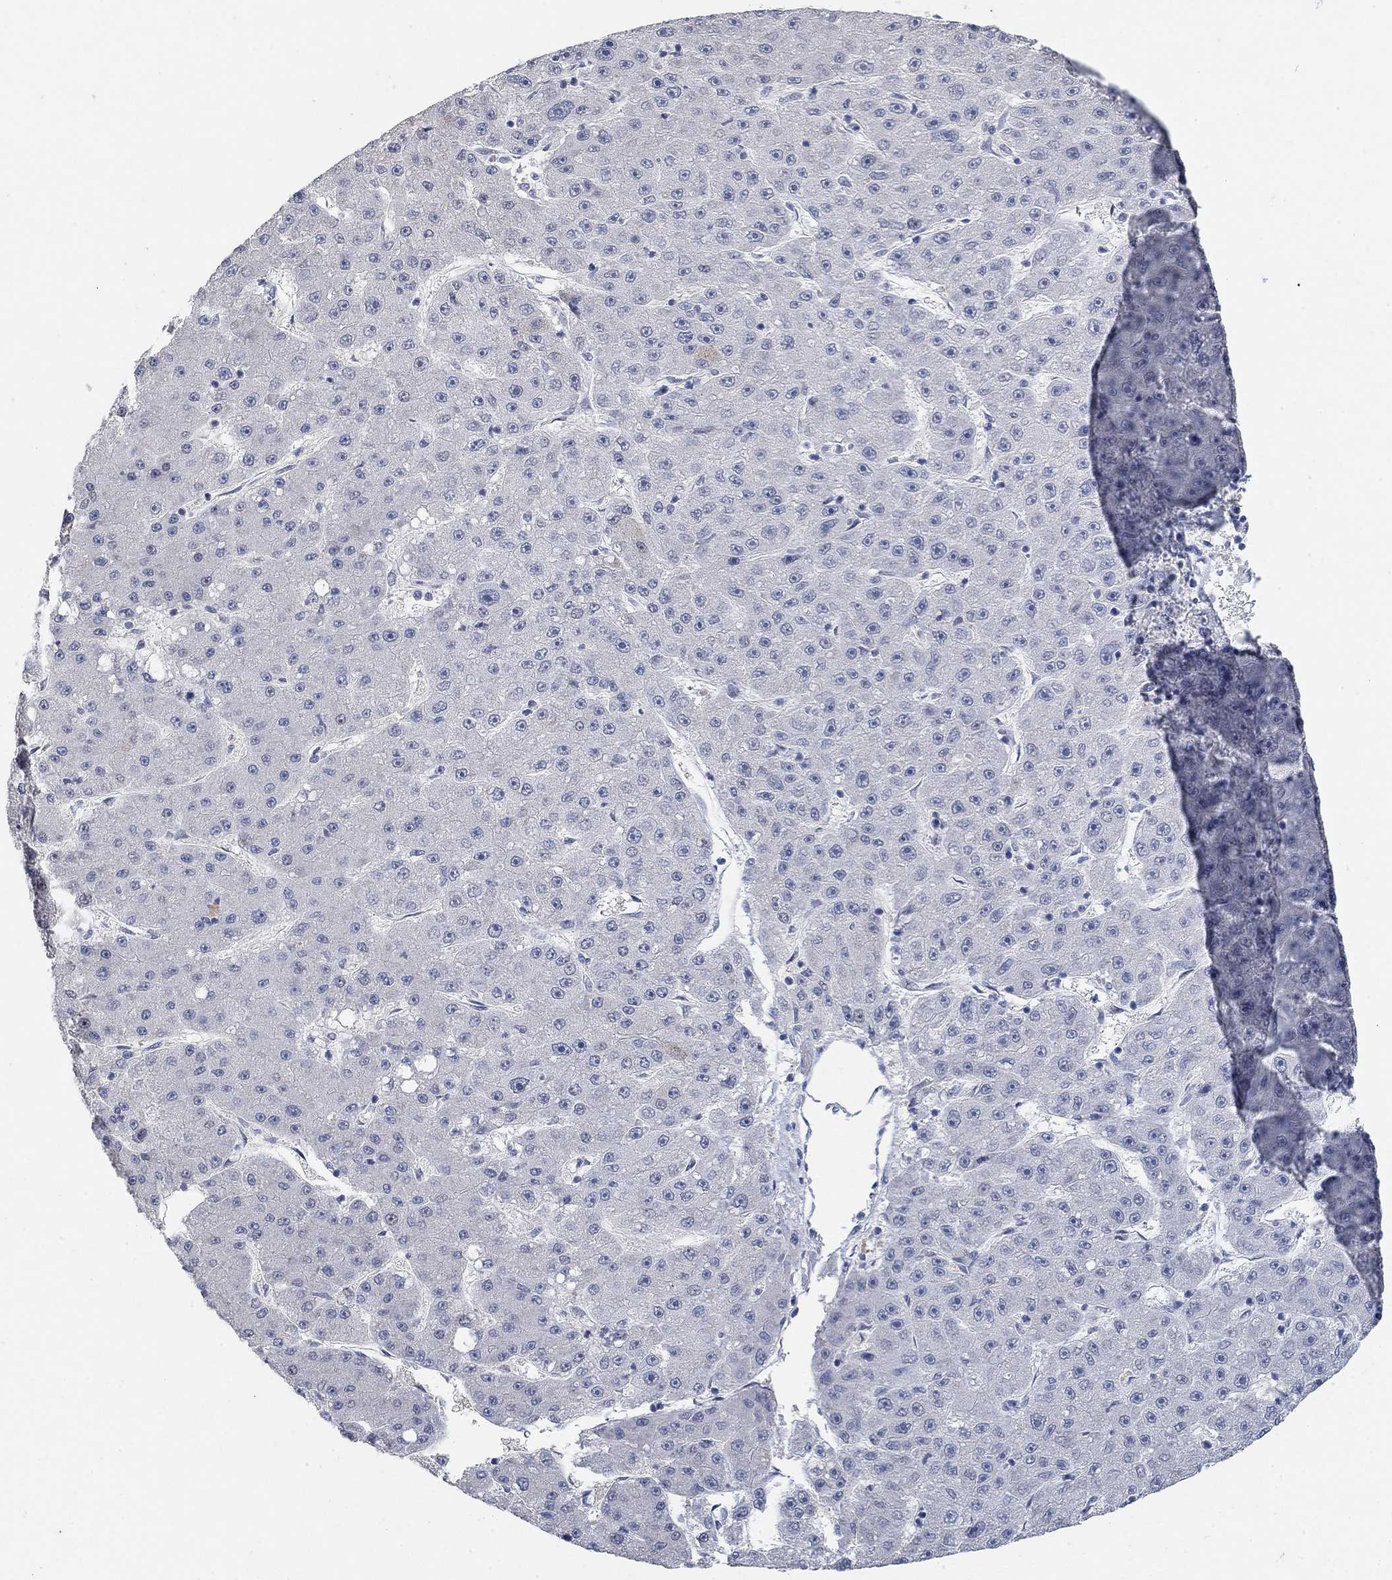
{"staining": {"intensity": "negative", "quantity": "none", "location": "none"}, "tissue": "liver cancer", "cell_type": "Tumor cells", "image_type": "cancer", "snomed": [{"axis": "morphology", "description": "Carcinoma, Hepatocellular, NOS"}, {"axis": "topography", "description": "Liver"}], "caption": "A micrograph of liver cancer stained for a protein displays no brown staining in tumor cells.", "gene": "VAT1L", "patient": {"sex": "male", "age": 67}}